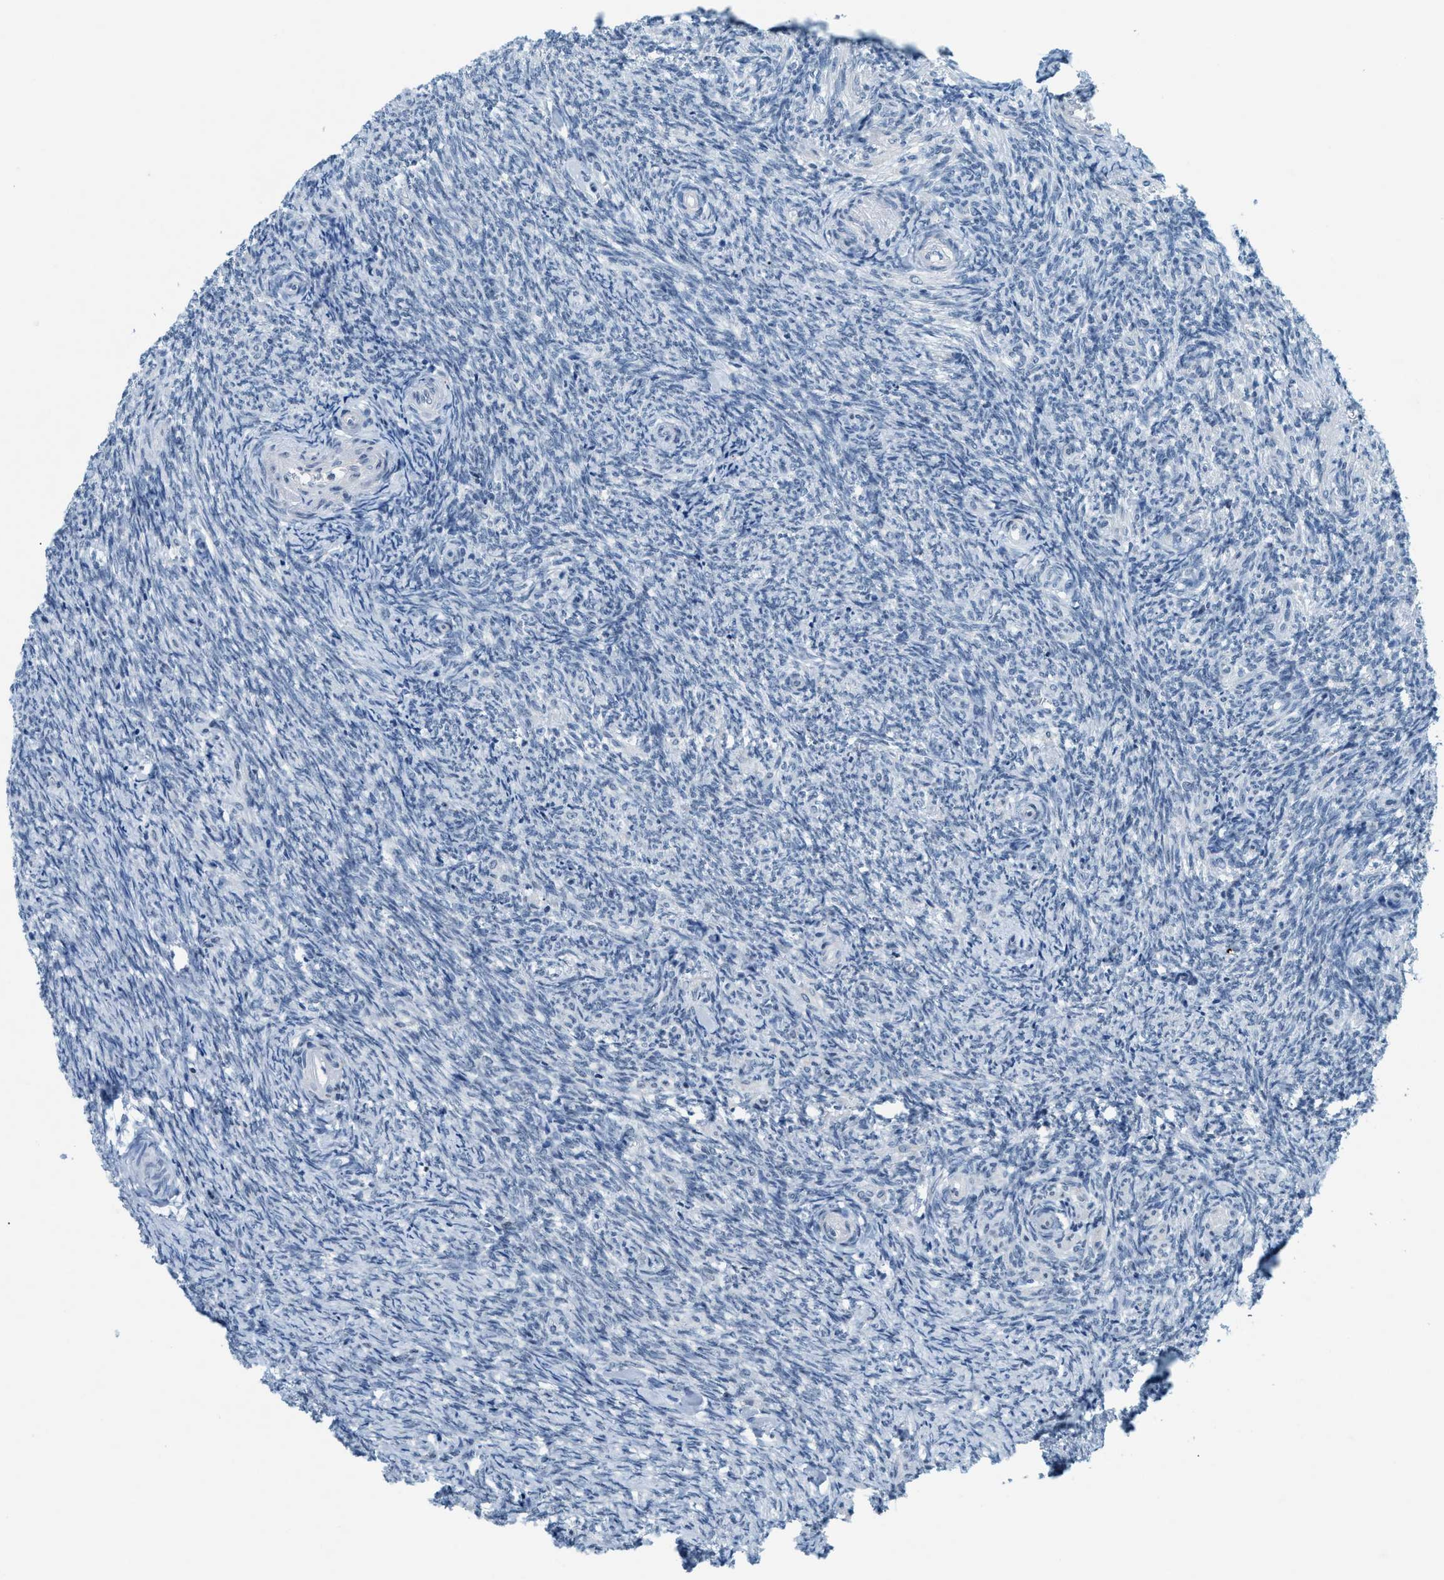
{"staining": {"intensity": "negative", "quantity": "none", "location": "none"}, "tissue": "ovary", "cell_type": "Follicle cells", "image_type": "normal", "snomed": [{"axis": "morphology", "description": "Normal tissue, NOS"}, {"axis": "topography", "description": "Ovary"}], "caption": "IHC image of unremarkable ovary: human ovary stained with DAB reveals no significant protein staining in follicle cells.", "gene": "UVRAG", "patient": {"sex": "female", "age": 41}}